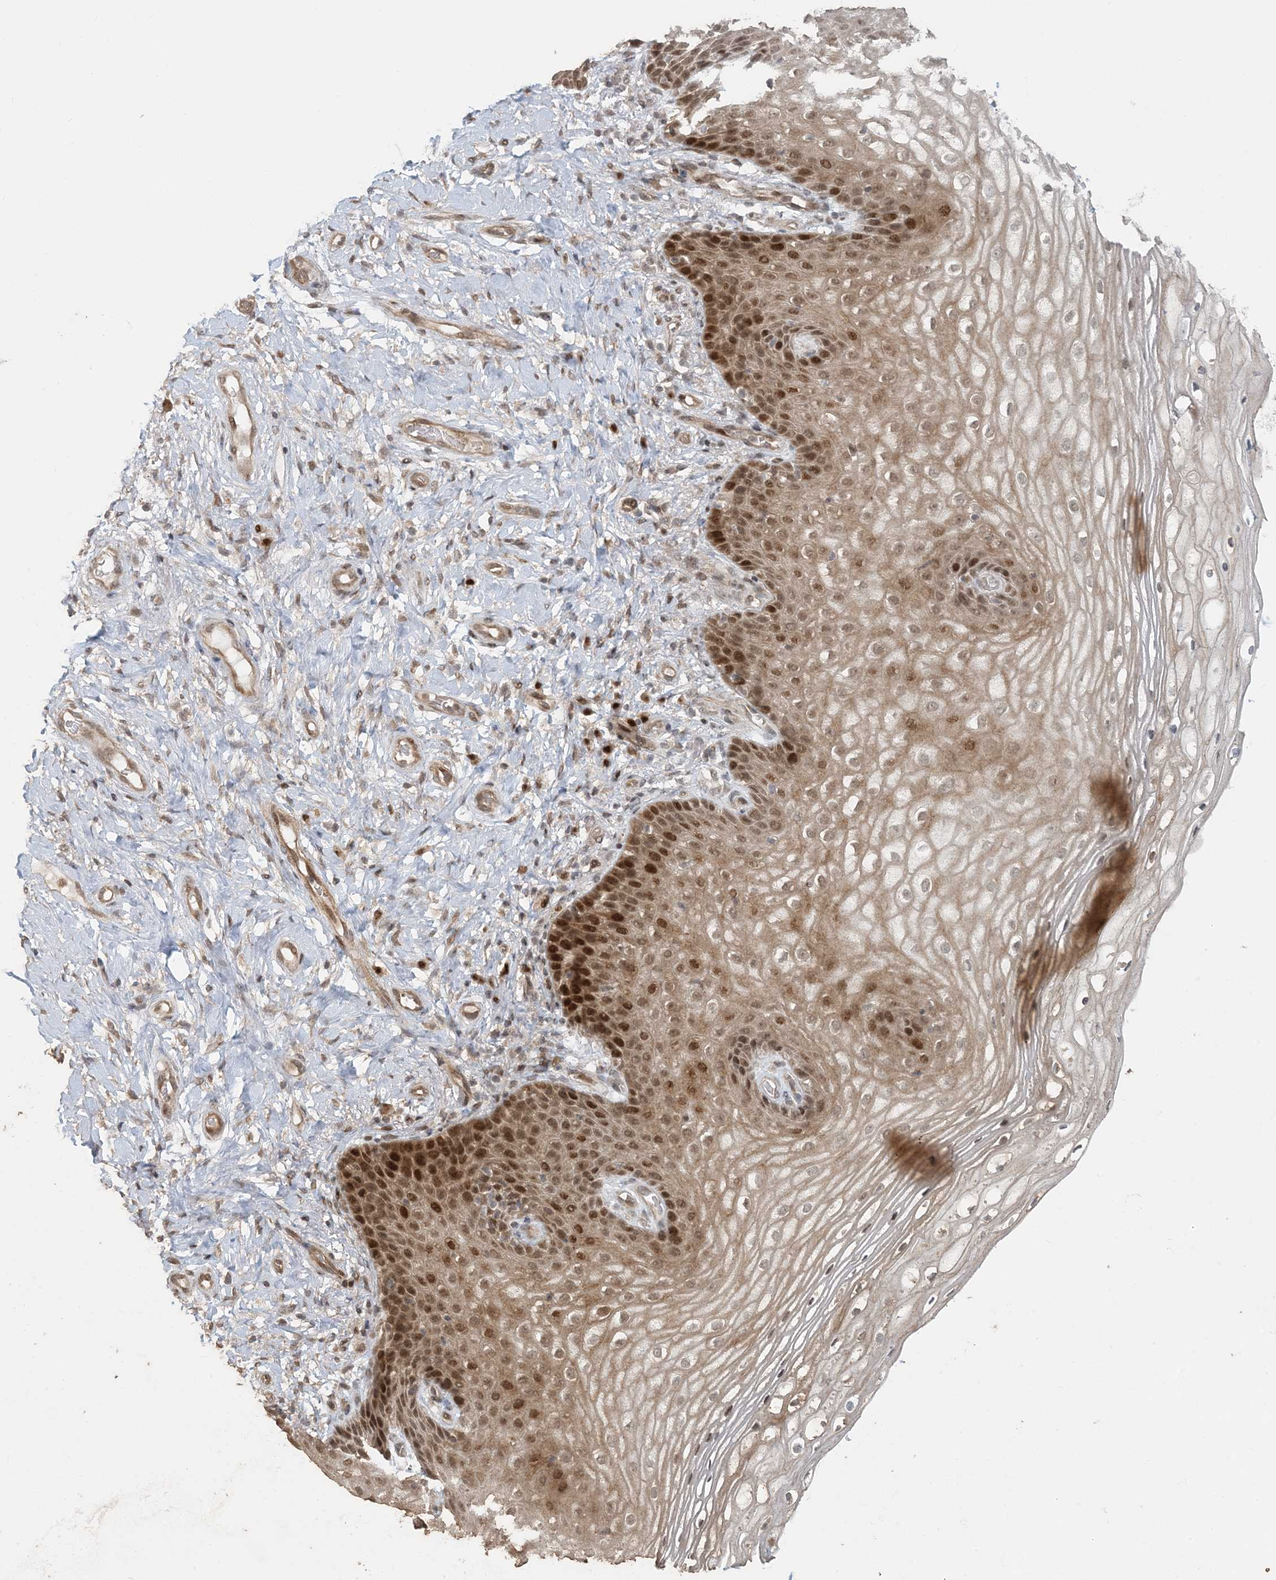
{"staining": {"intensity": "strong", "quantity": "25%-75%", "location": "cytoplasmic/membranous,nuclear"}, "tissue": "vagina", "cell_type": "Squamous epithelial cells", "image_type": "normal", "snomed": [{"axis": "morphology", "description": "Normal tissue, NOS"}, {"axis": "topography", "description": "Vagina"}], "caption": "Immunohistochemistry (IHC) photomicrograph of benign vagina: vagina stained using IHC exhibits high levels of strong protein expression localized specifically in the cytoplasmic/membranous,nuclear of squamous epithelial cells, appearing as a cytoplasmic/membranous,nuclear brown color.", "gene": "ATP13A2", "patient": {"sex": "female", "age": 60}}